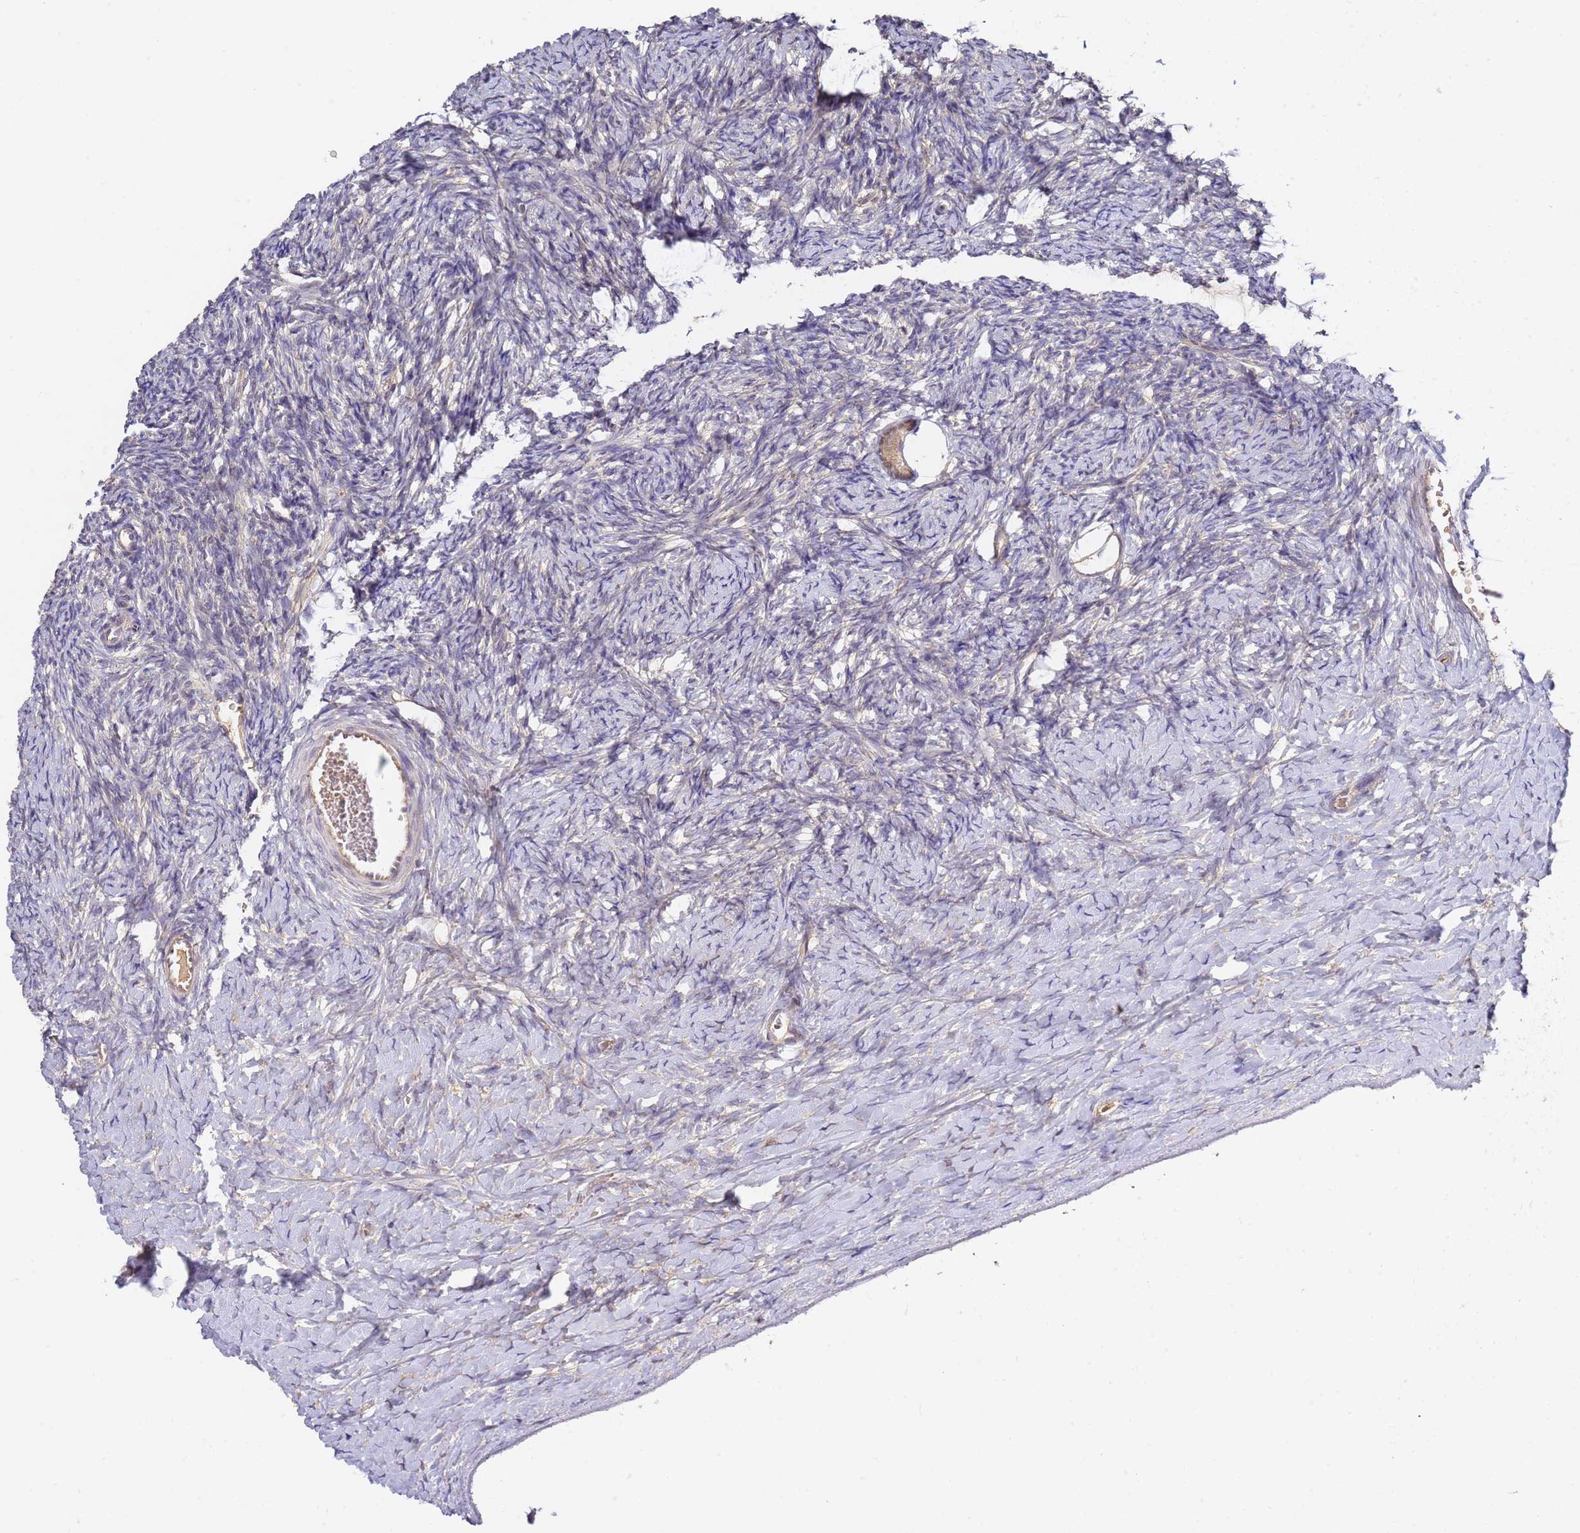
{"staining": {"intensity": "weak", "quantity": ">75%", "location": "cytoplasmic/membranous"}, "tissue": "ovary", "cell_type": "Follicle cells", "image_type": "normal", "snomed": [{"axis": "morphology", "description": "Normal tissue, NOS"}, {"axis": "morphology", "description": "Developmental malformation"}, {"axis": "topography", "description": "Ovary"}], "caption": "Ovary stained with IHC exhibits weak cytoplasmic/membranous positivity in approximately >75% of follicle cells.", "gene": "OSBPL2", "patient": {"sex": "female", "age": 39}}